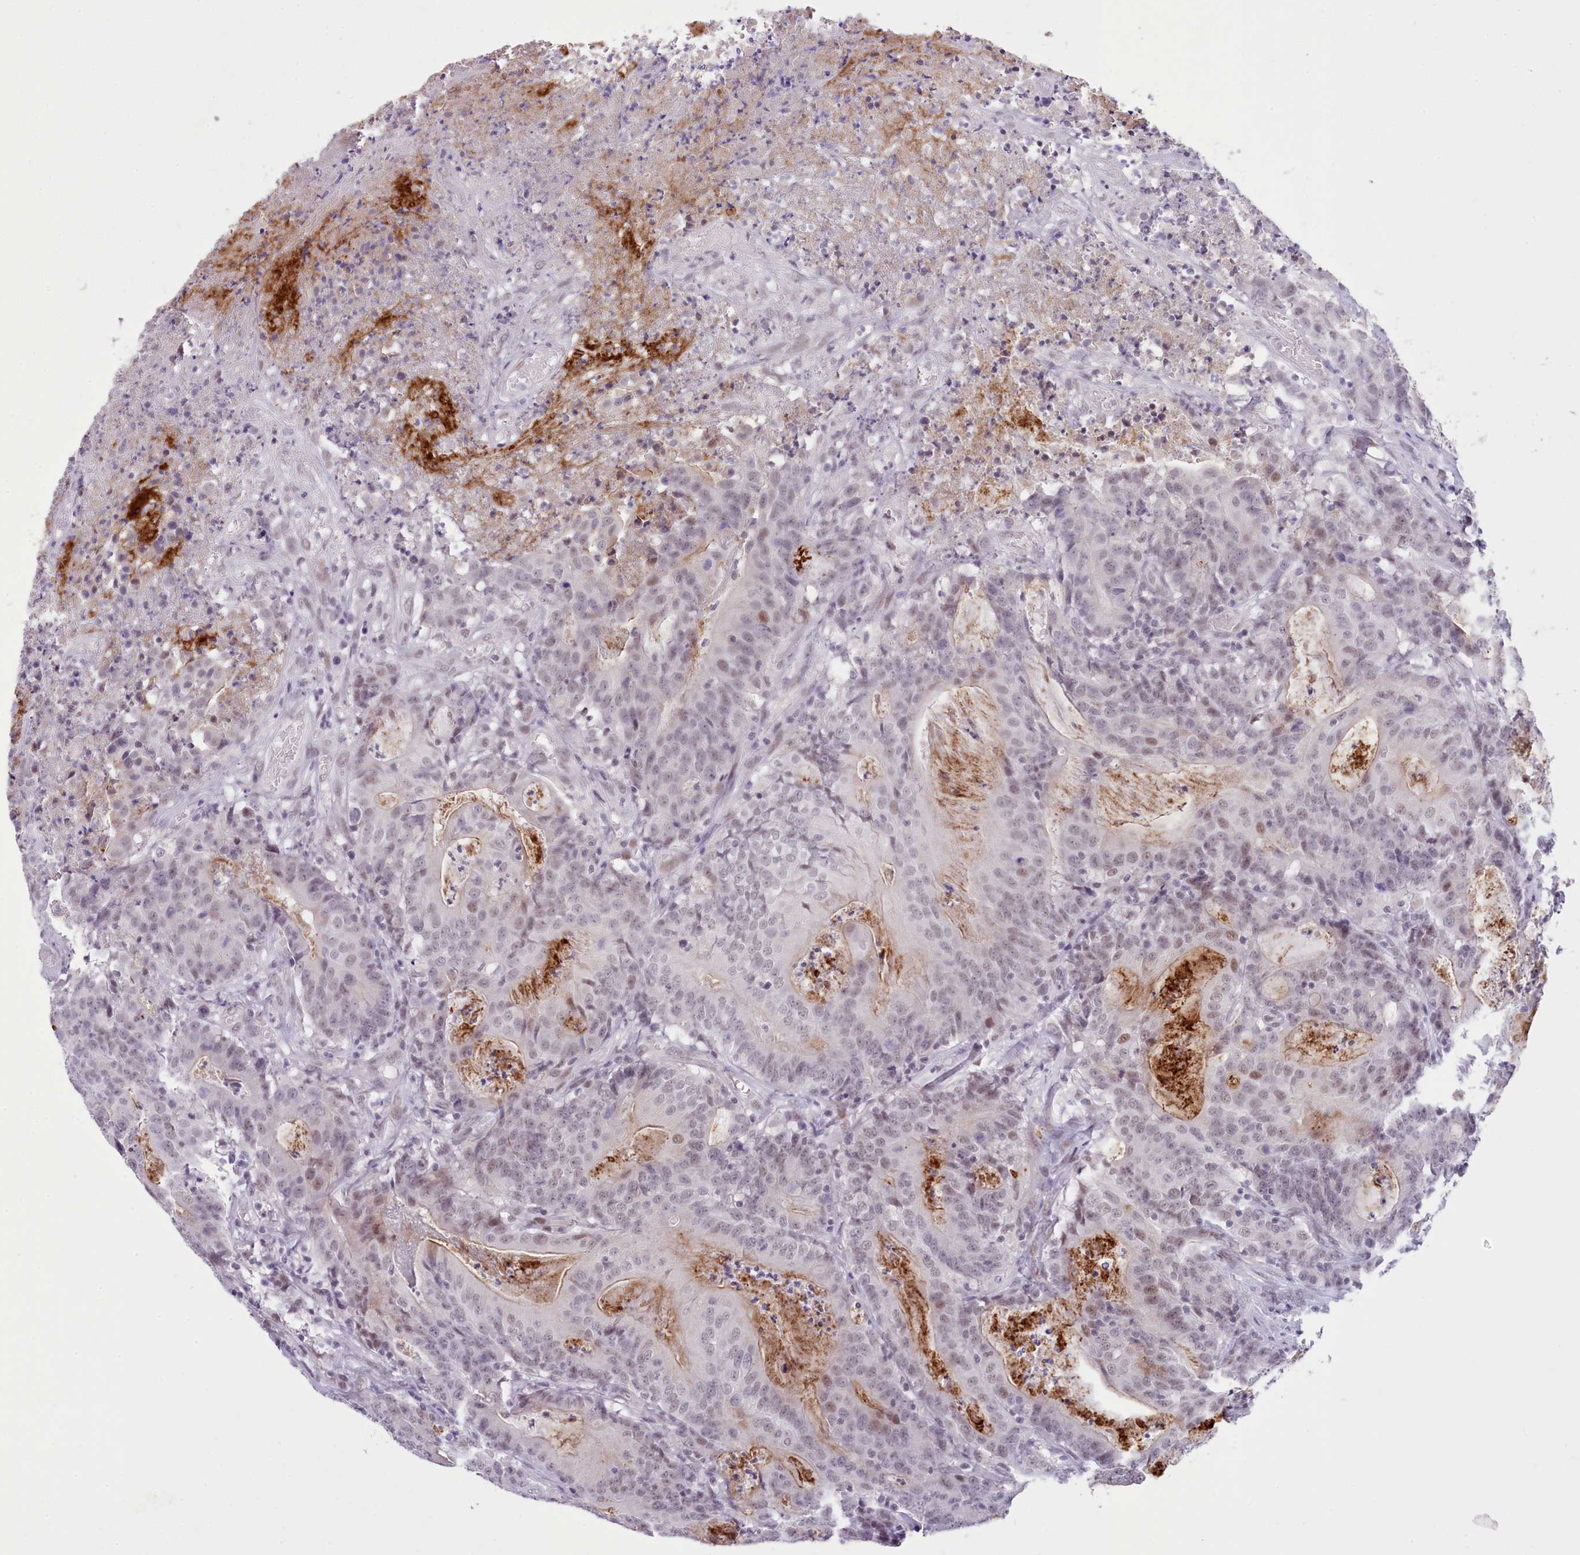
{"staining": {"intensity": "weak", "quantity": "<25%", "location": "nuclear"}, "tissue": "colorectal cancer", "cell_type": "Tumor cells", "image_type": "cancer", "snomed": [{"axis": "morphology", "description": "Adenocarcinoma, NOS"}, {"axis": "topography", "description": "Colon"}], "caption": "IHC of human colorectal cancer (adenocarcinoma) exhibits no staining in tumor cells.", "gene": "RFX1", "patient": {"sex": "male", "age": 83}}